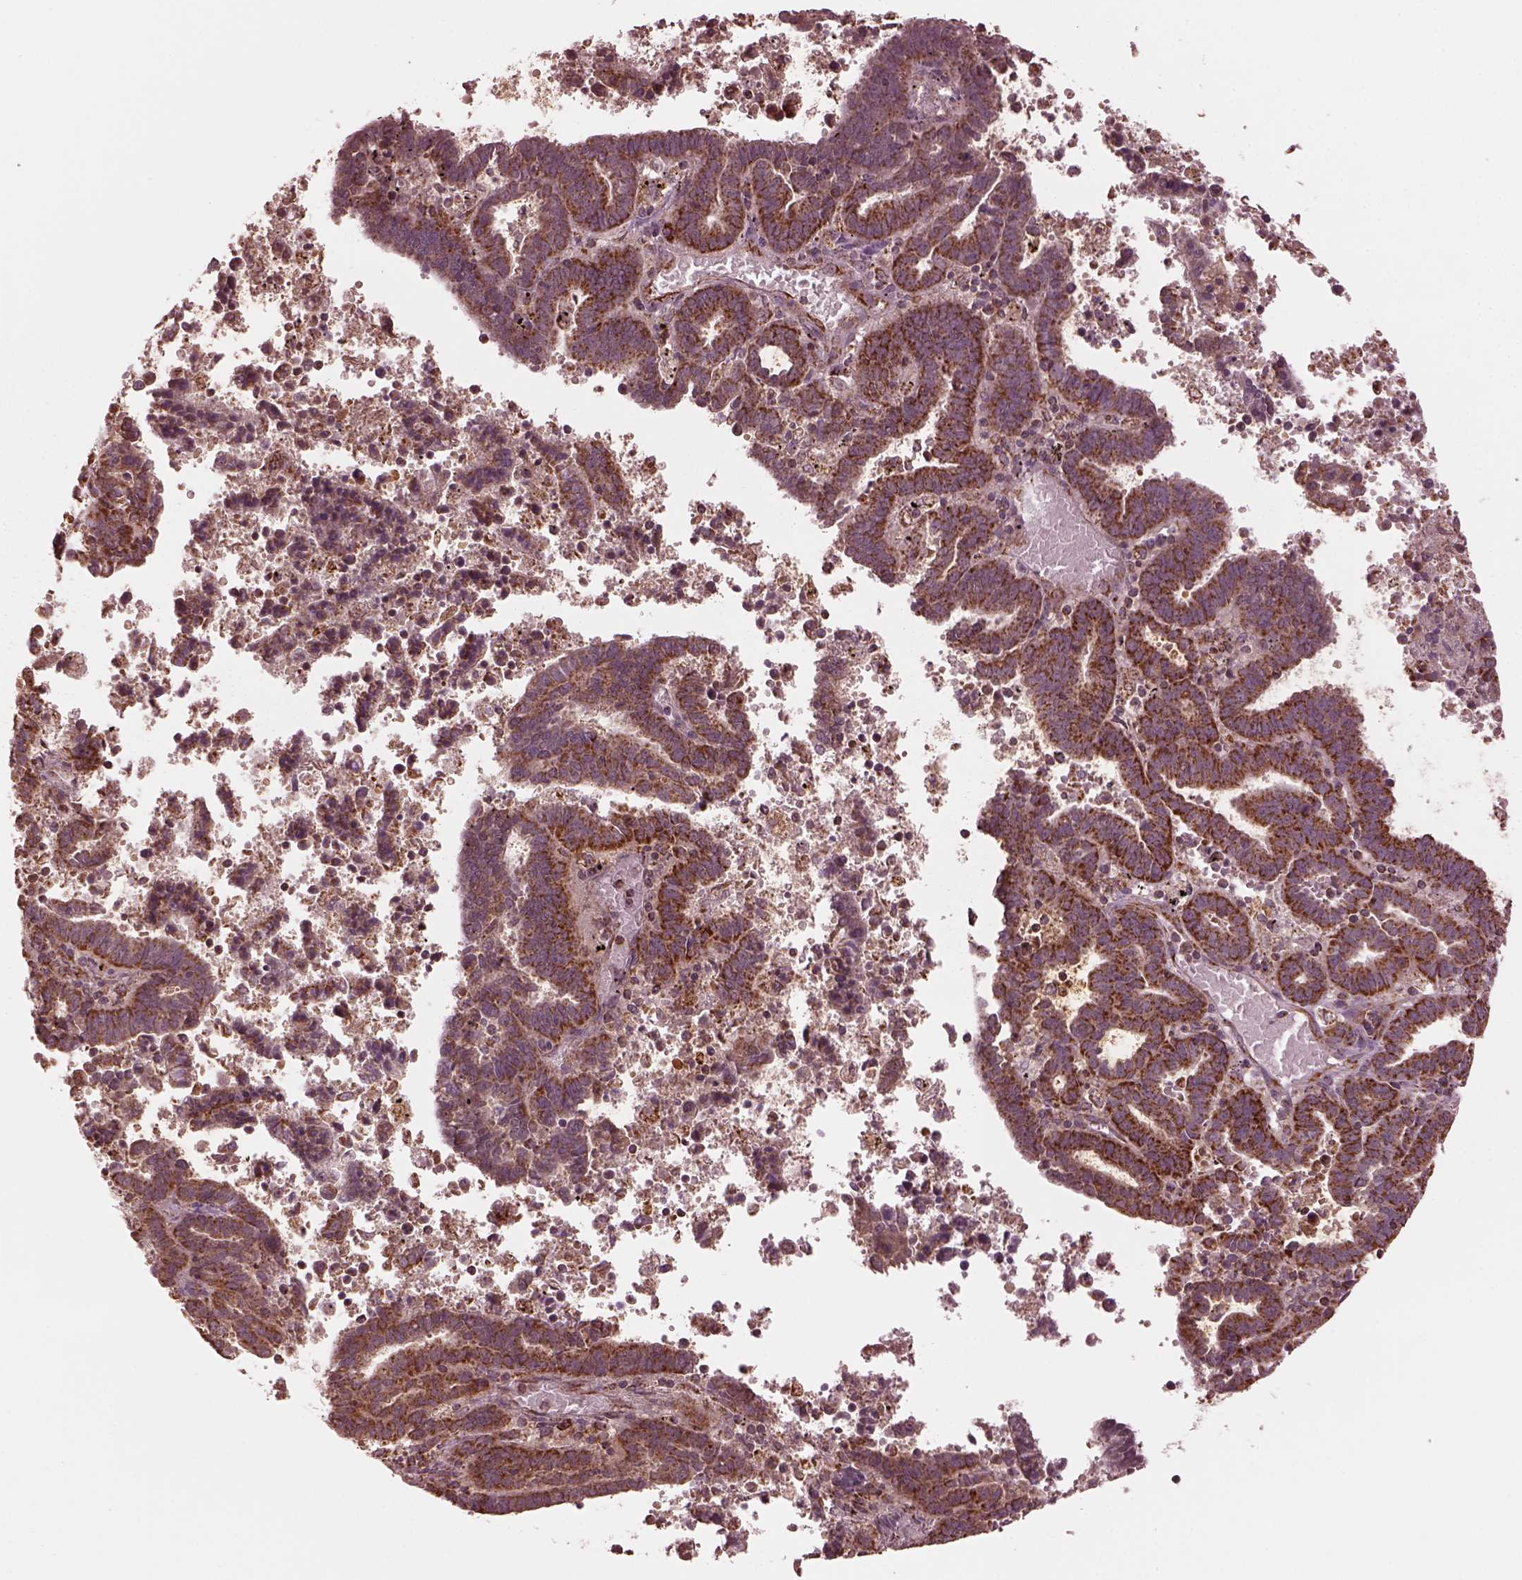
{"staining": {"intensity": "strong", "quantity": "25%-75%", "location": "cytoplasmic/membranous"}, "tissue": "endometrial cancer", "cell_type": "Tumor cells", "image_type": "cancer", "snomed": [{"axis": "morphology", "description": "Adenocarcinoma, NOS"}, {"axis": "topography", "description": "Uterus"}], "caption": "Immunohistochemical staining of human adenocarcinoma (endometrial) displays strong cytoplasmic/membranous protein staining in about 25%-75% of tumor cells.", "gene": "NDUFB10", "patient": {"sex": "female", "age": 83}}